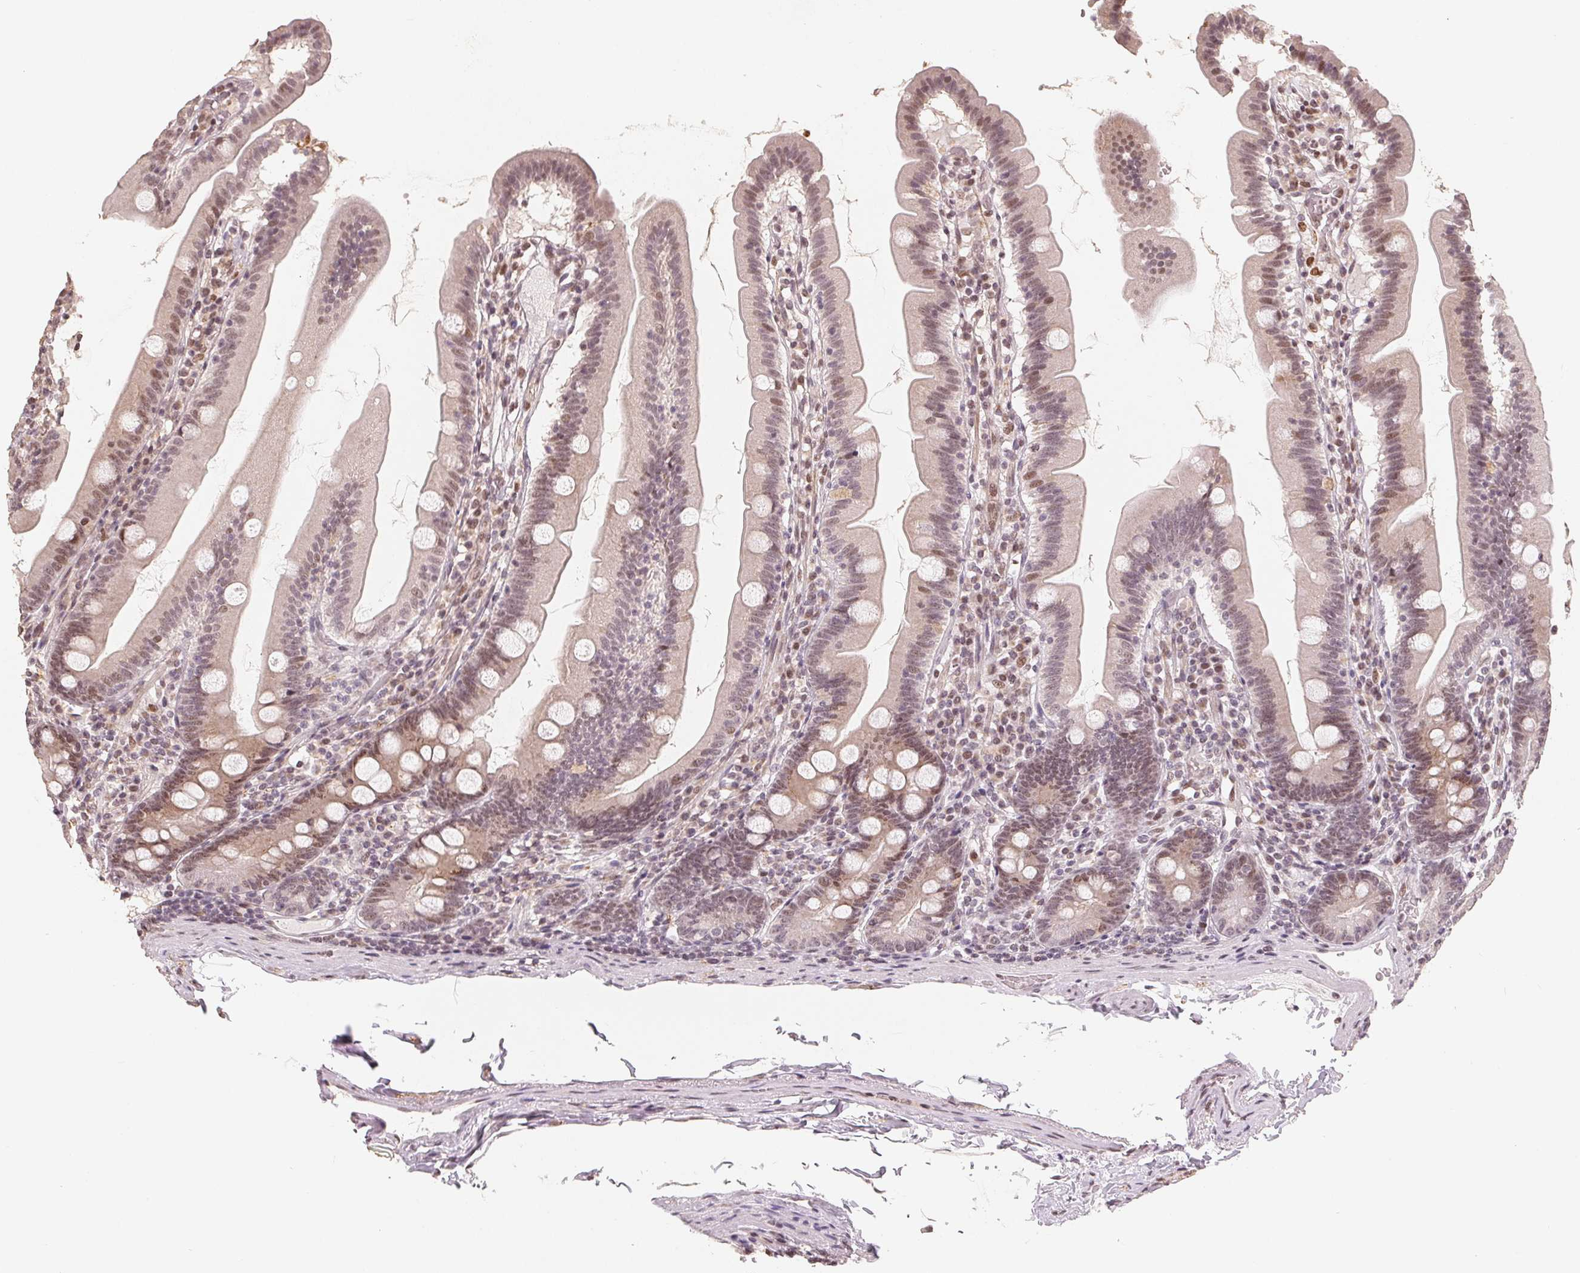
{"staining": {"intensity": "weak", "quantity": "25%-75%", "location": "nuclear"}, "tissue": "duodenum", "cell_type": "Glandular cells", "image_type": "normal", "snomed": [{"axis": "morphology", "description": "Normal tissue, NOS"}, {"axis": "topography", "description": "Duodenum"}], "caption": "A high-resolution histopathology image shows IHC staining of unremarkable duodenum, which shows weak nuclear expression in approximately 25%-75% of glandular cells.", "gene": "CCDC138", "patient": {"sex": "female", "age": 67}}